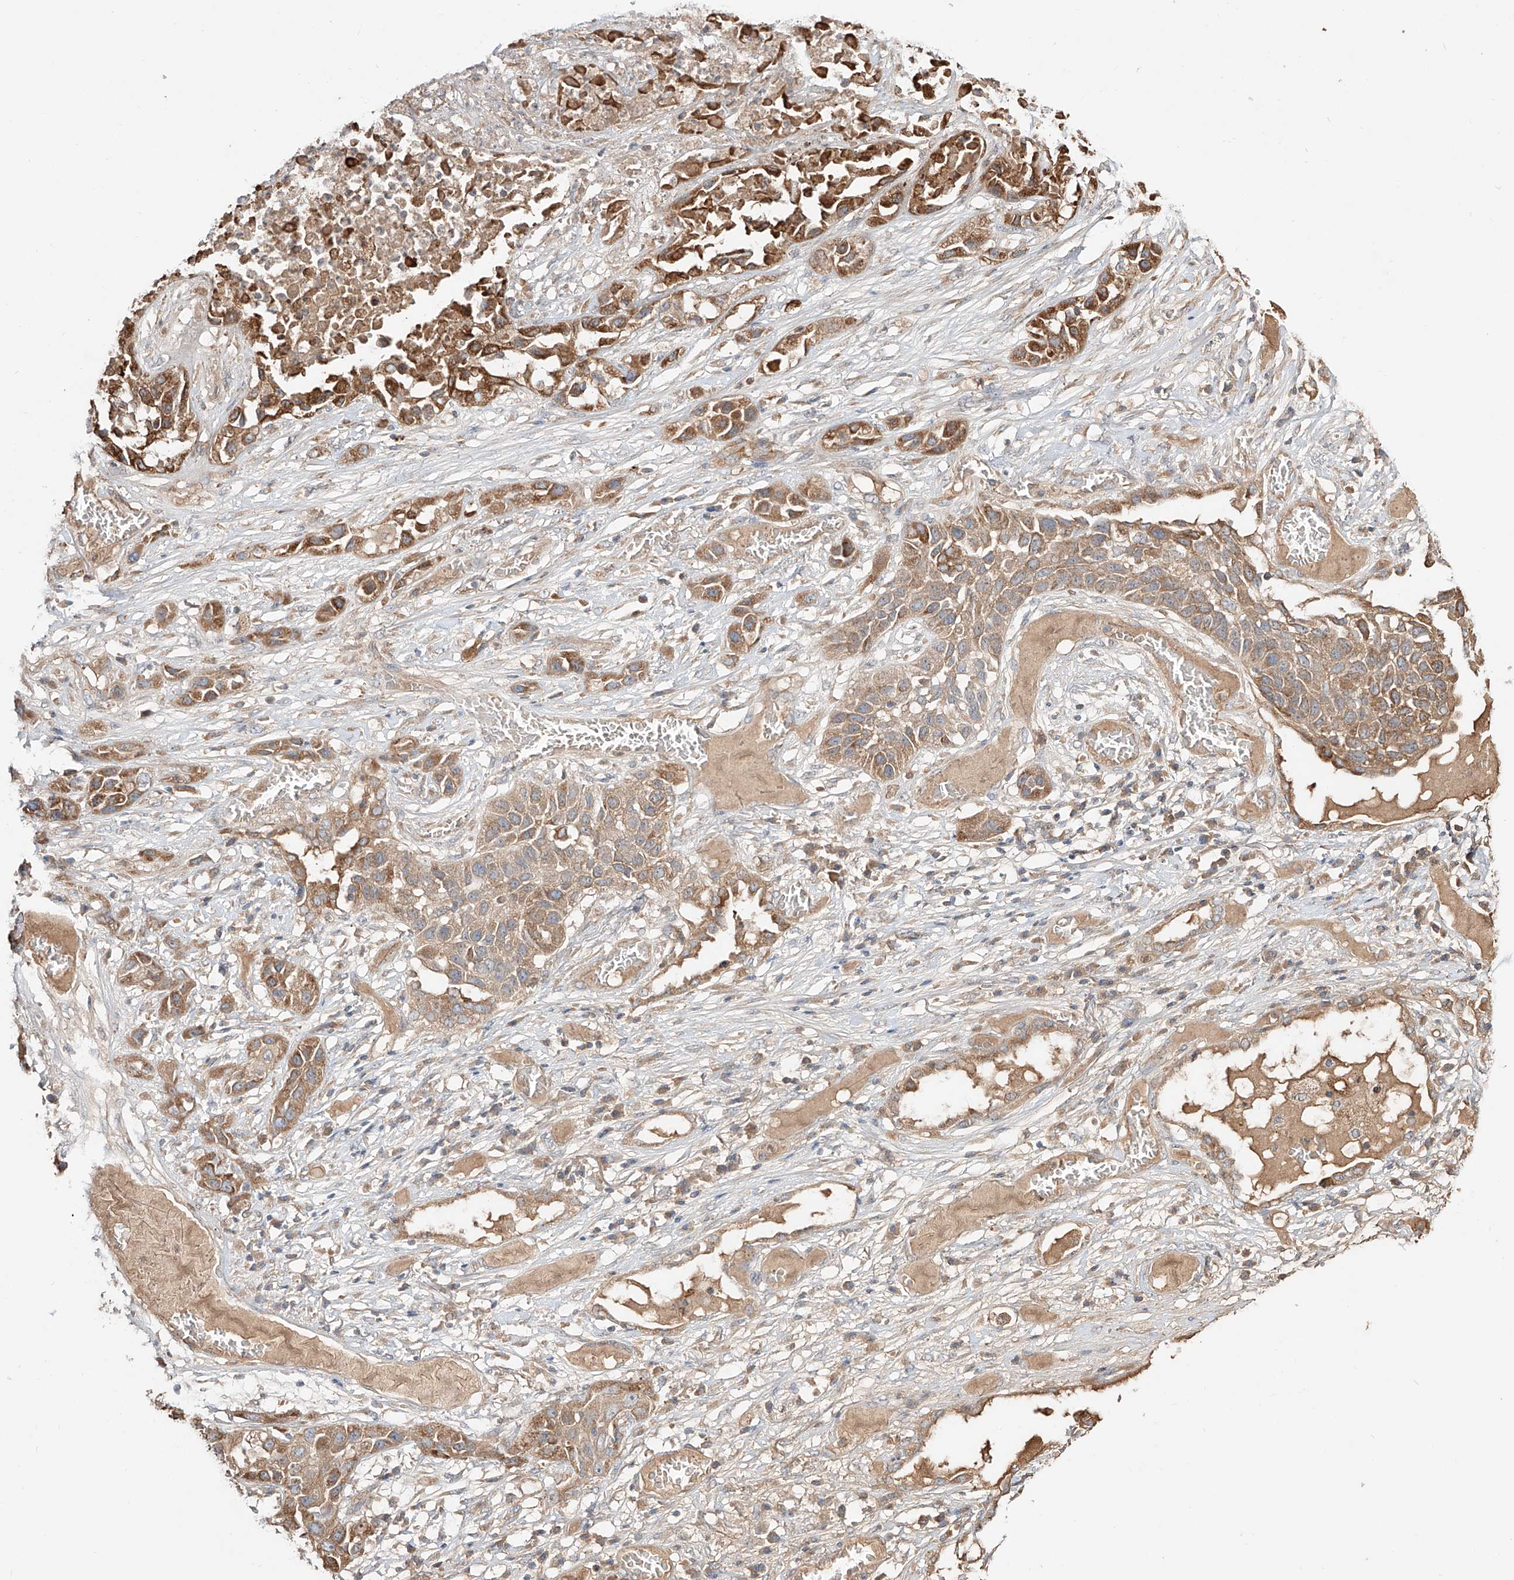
{"staining": {"intensity": "moderate", "quantity": ">75%", "location": "cytoplasmic/membranous"}, "tissue": "lung cancer", "cell_type": "Tumor cells", "image_type": "cancer", "snomed": [{"axis": "morphology", "description": "Squamous cell carcinoma, NOS"}, {"axis": "topography", "description": "Lung"}], "caption": "Immunohistochemical staining of human lung cancer (squamous cell carcinoma) reveals medium levels of moderate cytoplasmic/membranous expression in approximately >75% of tumor cells.", "gene": "ERO1A", "patient": {"sex": "male", "age": 71}}